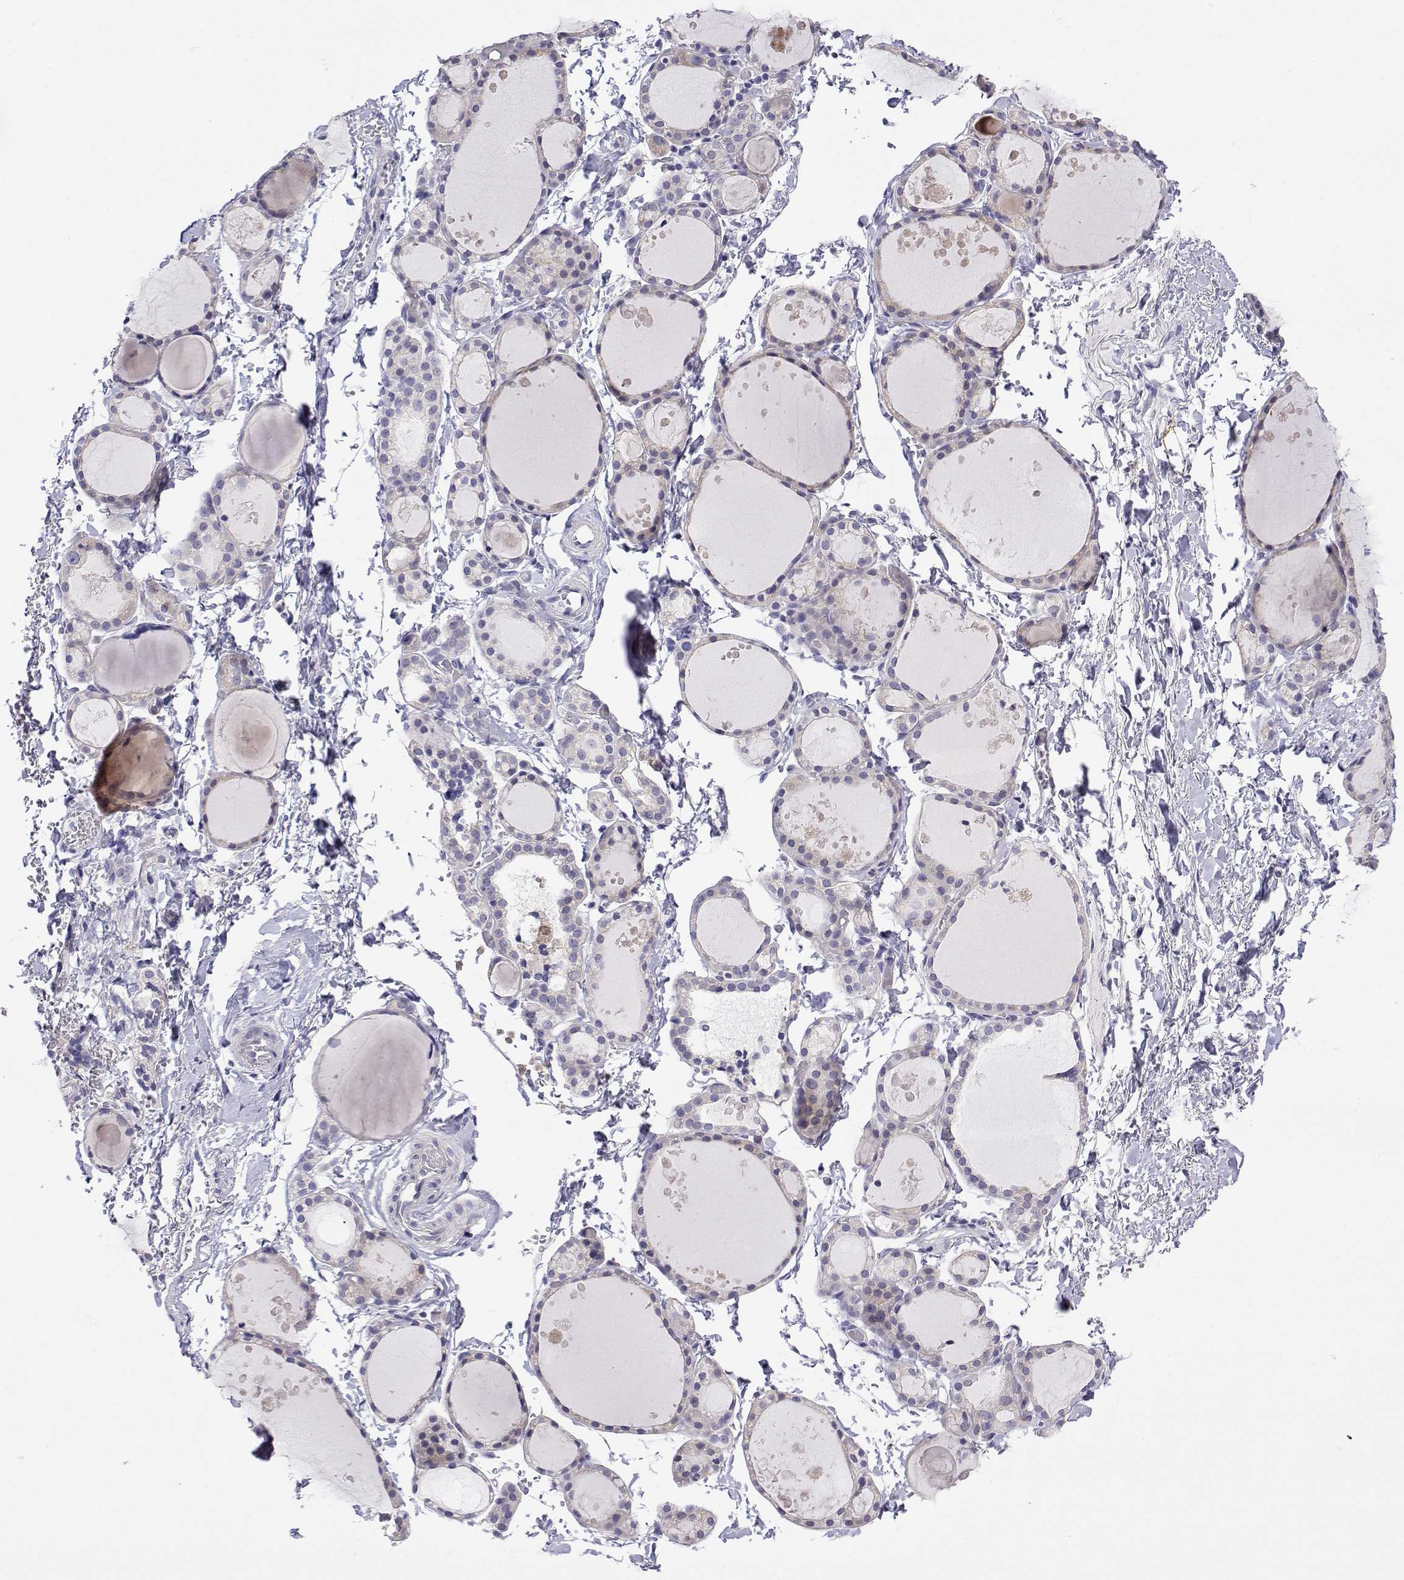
{"staining": {"intensity": "negative", "quantity": "none", "location": "none"}, "tissue": "thyroid gland", "cell_type": "Glandular cells", "image_type": "normal", "snomed": [{"axis": "morphology", "description": "Normal tissue, NOS"}, {"axis": "topography", "description": "Thyroid gland"}], "caption": "Immunohistochemical staining of normal human thyroid gland reveals no significant positivity in glandular cells.", "gene": "LY6D", "patient": {"sex": "male", "age": 68}}